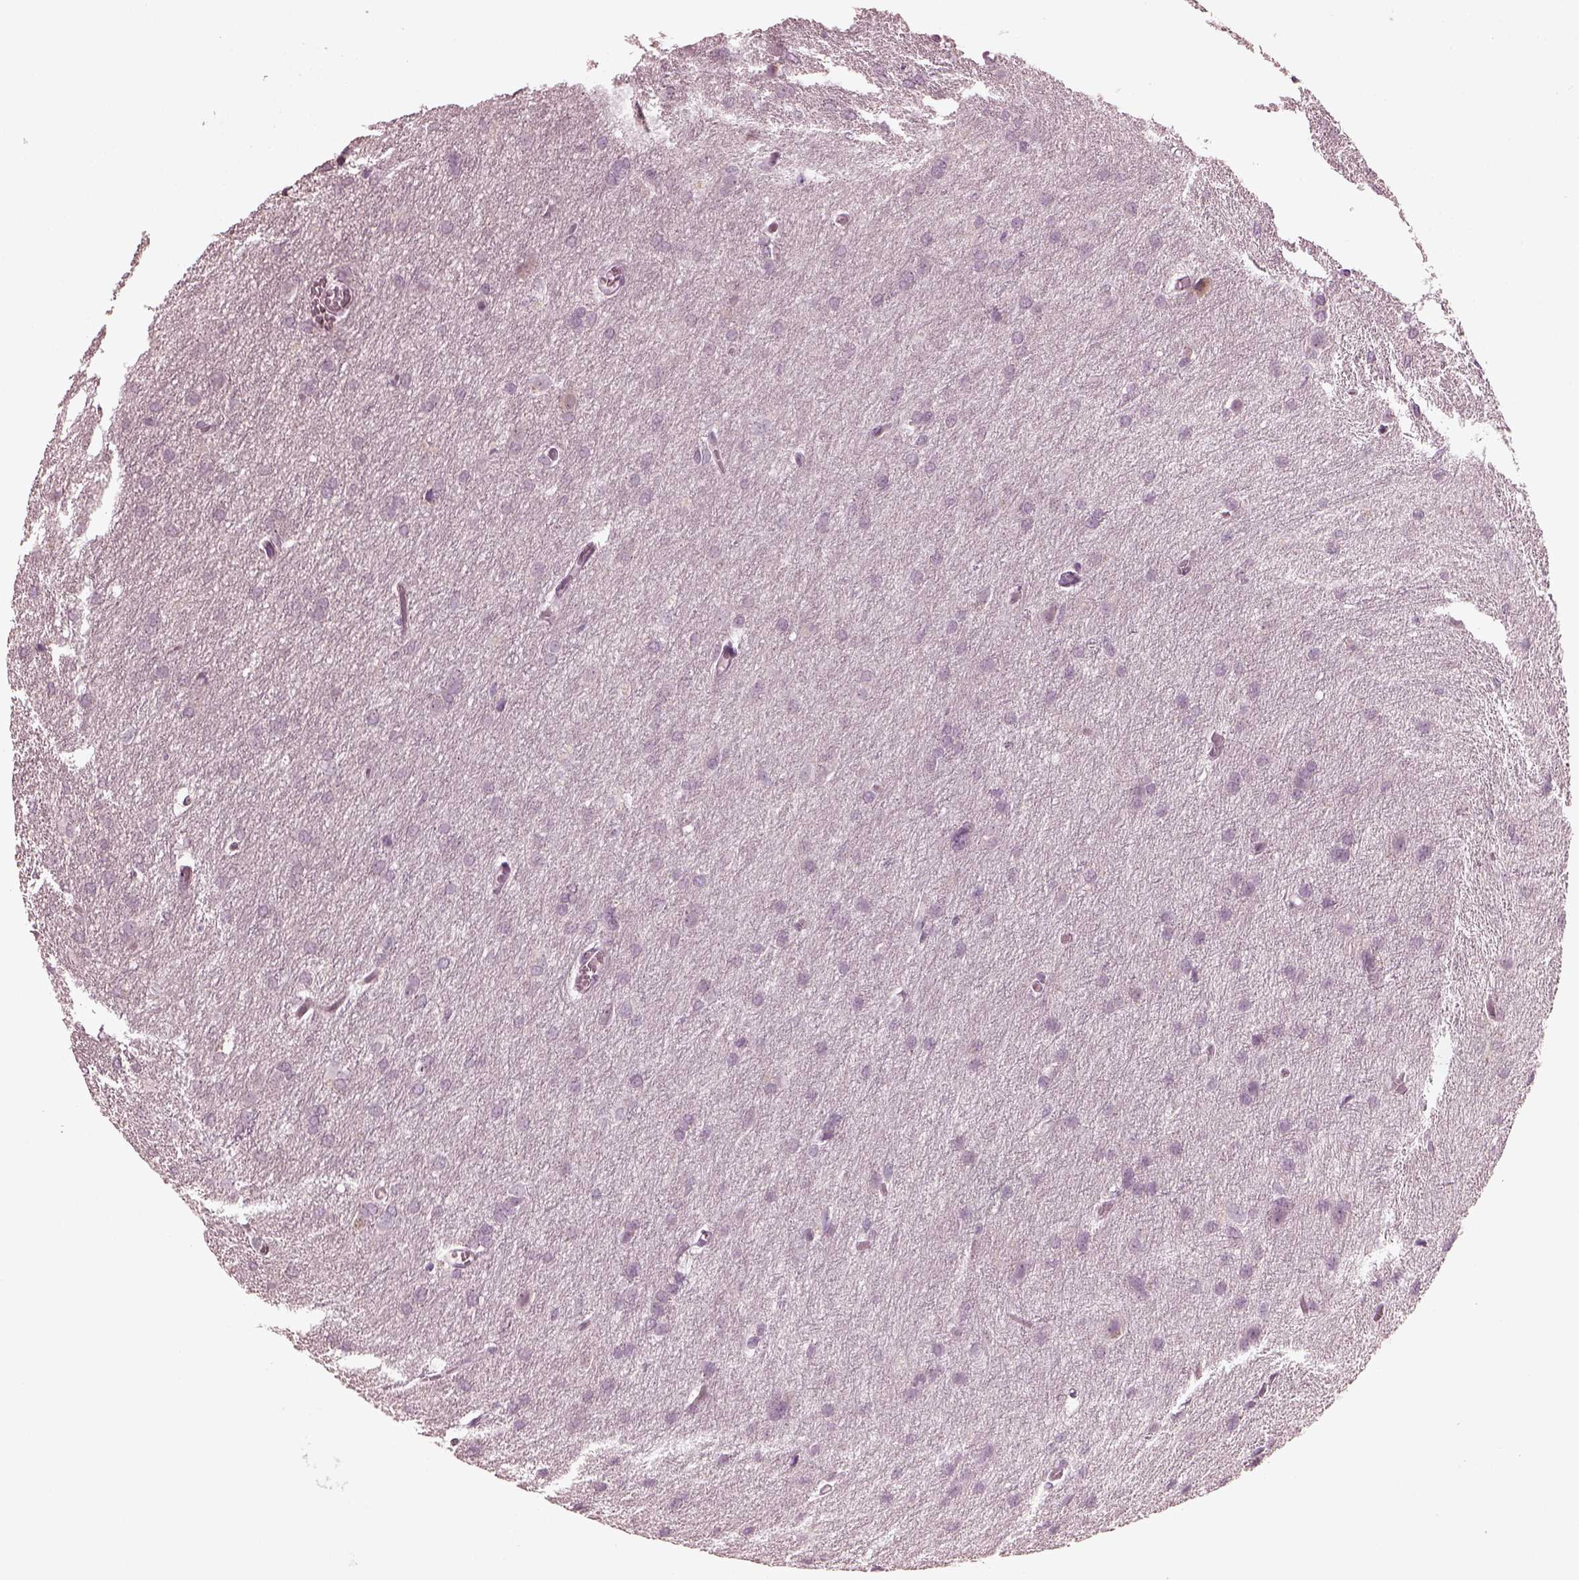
{"staining": {"intensity": "negative", "quantity": "none", "location": "none"}, "tissue": "glioma", "cell_type": "Tumor cells", "image_type": "cancer", "snomed": [{"axis": "morphology", "description": "Glioma, malignant, High grade"}, {"axis": "topography", "description": "Brain"}], "caption": "An image of glioma stained for a protein demonstrates no brown staining in tumor cells.", "gene": "CCDC170", "patient": {"sex": "male", "age": 68}}